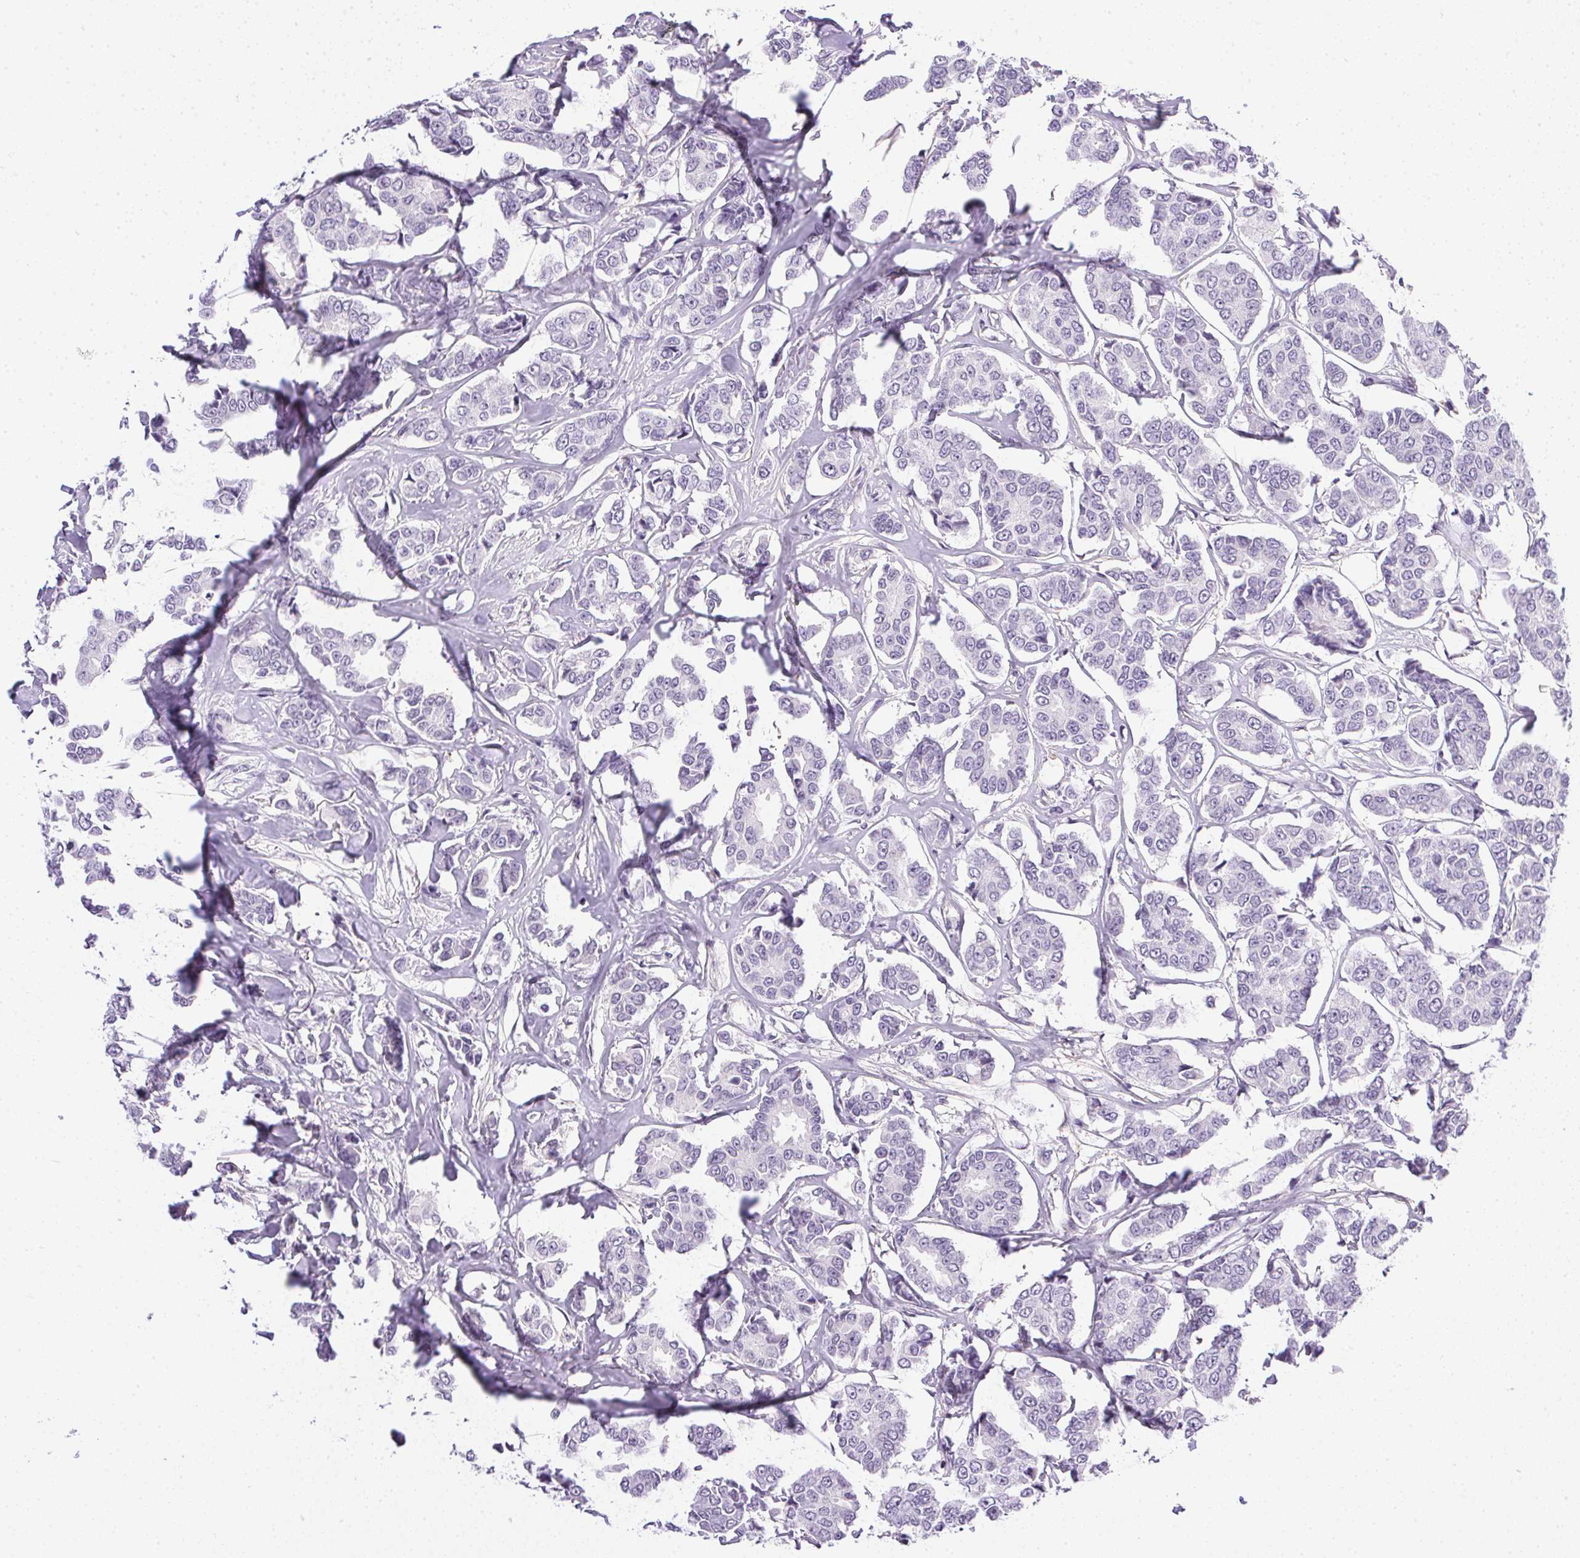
{"staining": {"intensity": "negative", "quantity": "none", "location": "none"}, "tissue": "breast cancer", "cell_type": "Tumor cells", "image_type": "cancer", "snomed": [{"axis": "morphology", "description": "Duct carcinoma"}, {"axis": "topography", "description": "Breast"}], "caption": "Immunohistochemistry (IHC) of breast cancer demonstrates no expression in tumor cells. (Stains: DAB (3,3'-diaminobenzidine) immunohistochemistry with hematoxylin counter stain, Microscopy: brightfield microscopy at high magnification).", "gene": "PRL", "patient": {"sex": "female", "age": 94}}